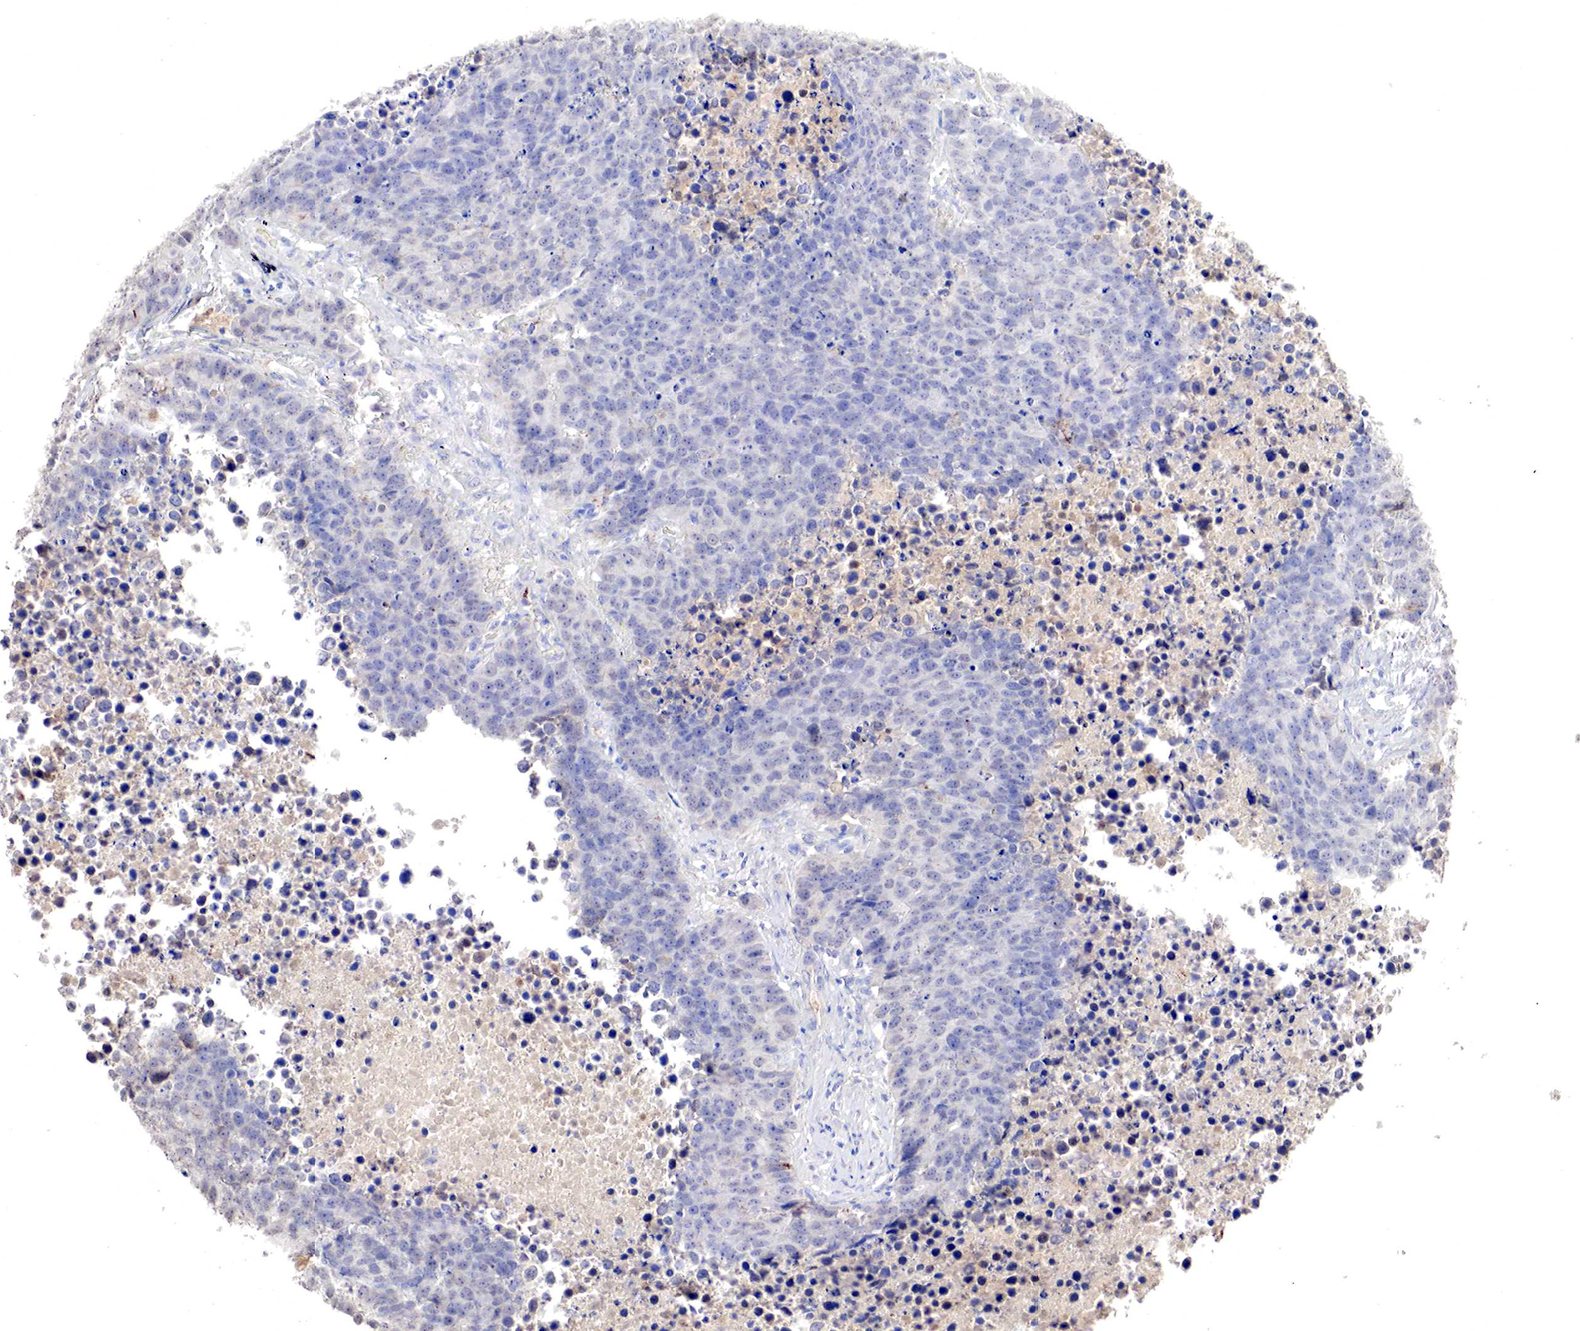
{"staining": {"intensity": "negative", "quantity": "none", "location": "none"}, "tissue": "lung cancer", "cell_type": "Tumor cells", "image_type": "cancer", "snomed": [{"axis": "morphology", "description": "Carcinoid, malignant, NOS"}, {"axis": "topography", "description": "Lung"}], "caption": "Protein analysis of lung cancer (carcinoid (malignant)) displays no significant staining in tumor cells.", "gene": "GATA1", "patient": {"sex": "male", "age": 60}}